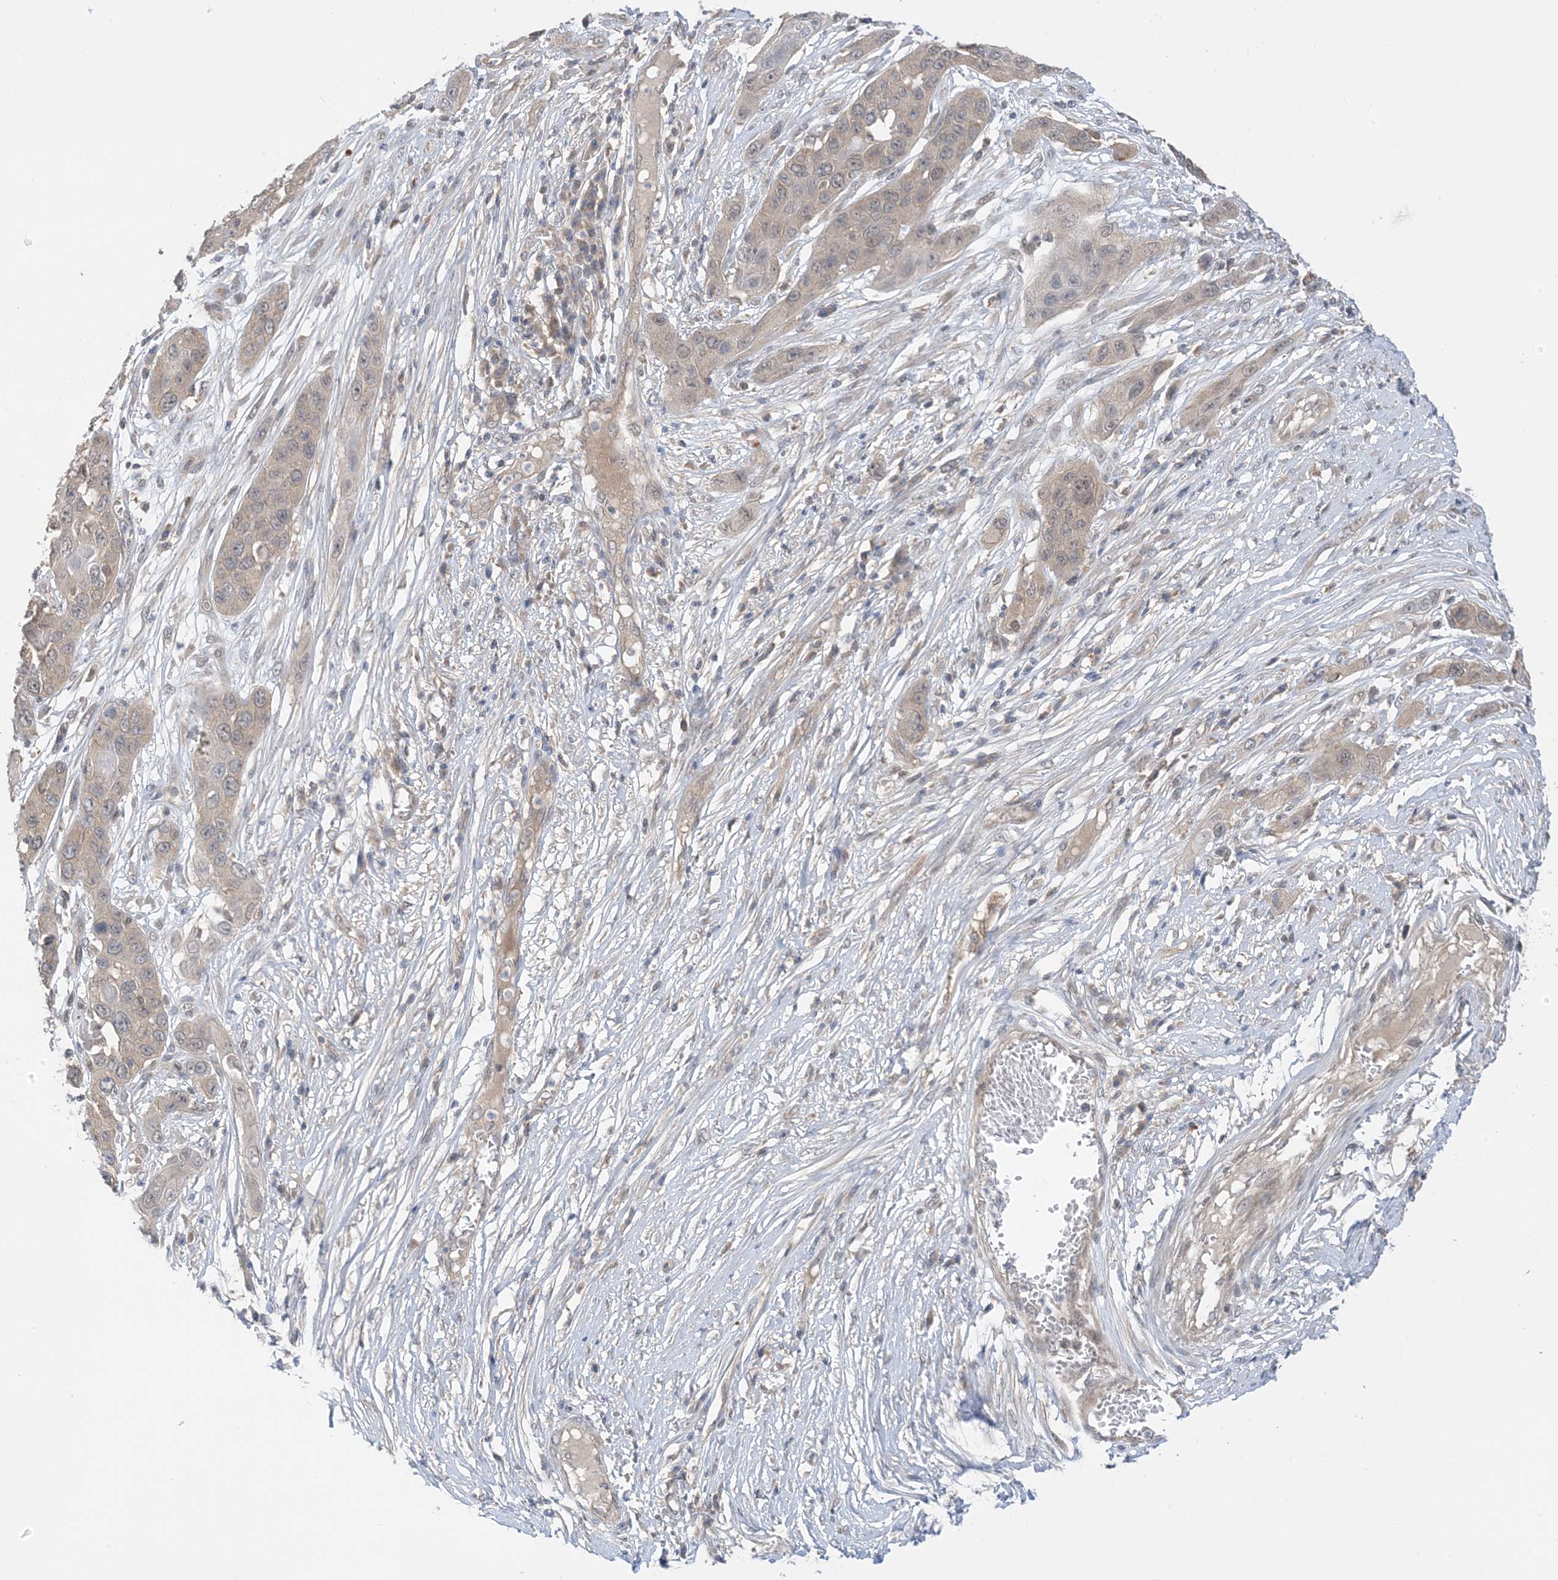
{"staining": {"intensity": "weak", "quantity": "<25%", "location": "cytoplasmic/membranous"}, "tissue": "skin cancer", "cell_type": "Tumor cells", "image_type": "cancer", "snomed": [{"axis": "morphology", "description": "Squamous cell carcinoma, NOS"}, {"axis": "topography", "description": "Skin"}], "caption": "Image shows no significant protein positivity in tumor cells of skin squamous cell carcinoma. (DAB (3,3'-diaminobenzidine) immunohistochemistry with hematoxylin counter stain).", "gene": "WDR26", "patient": {"sex": "male", "age": 55}}